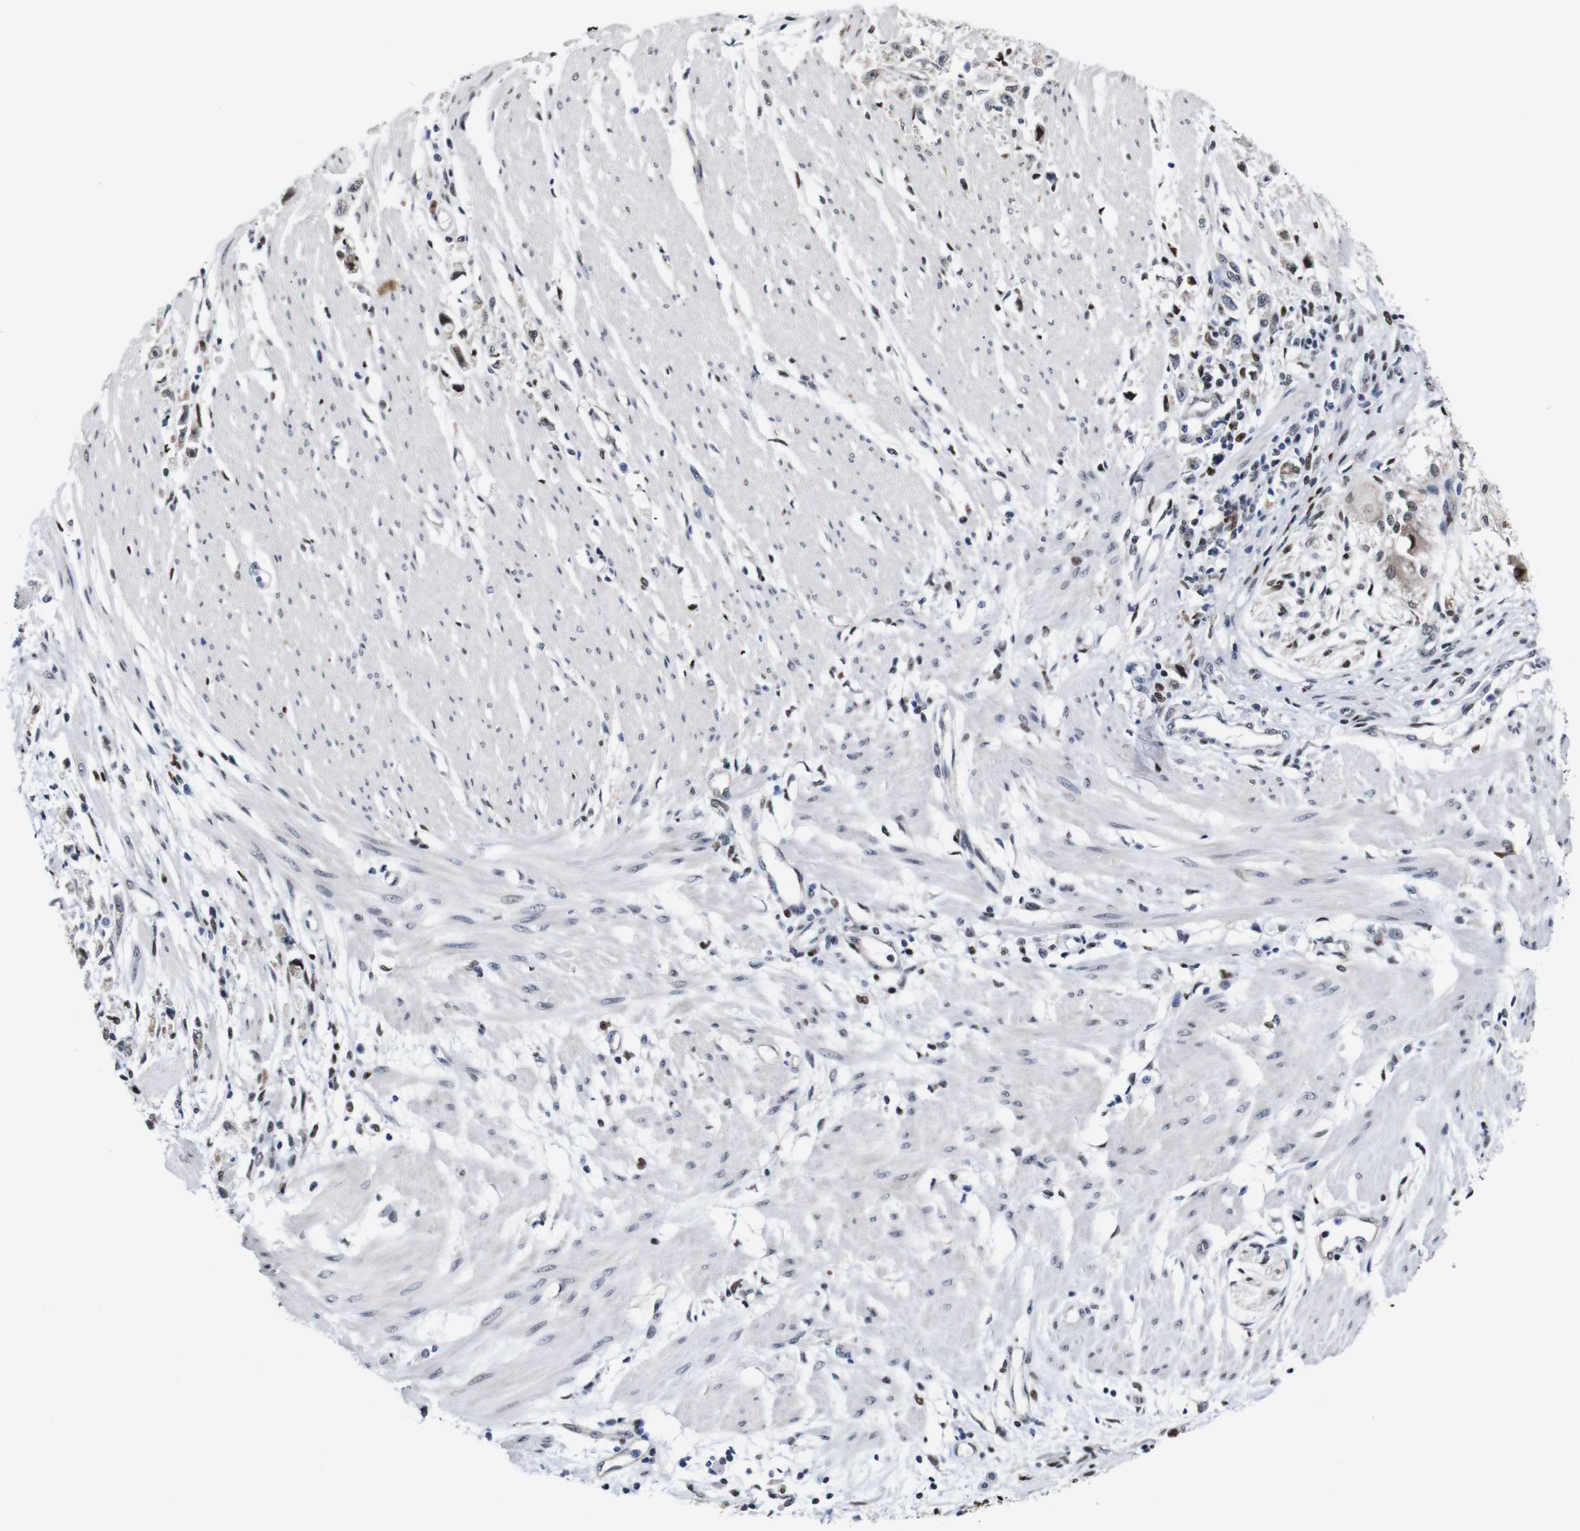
{"staining": {"intensity": "moderate", "quantity": "25%-75%", "location": "cytoplasmic/membranous,nuclear"}, "tissue": "stomach cancer", "cell_type": "Tumor cells", "image_type": "cancer", "snomed": [{"axis": "morphology", "description": "Adenocarcinoma, NOS"}, {"axis": "topography", "description": "Stomach"}], "caption": "IHC image of neoplastic tissue: stomach cancer (adenocarcinoma) stained using immunohistochemistry displays medium levels of moderate protein expression localized specifically in the cytoplasmic/membranous and nuclear of tumor cells, appearing as a cytoplasmic/membranous and nuclear brown color.", "gene": "GATA6", "patient": {"sex": "female", "age": 59}}